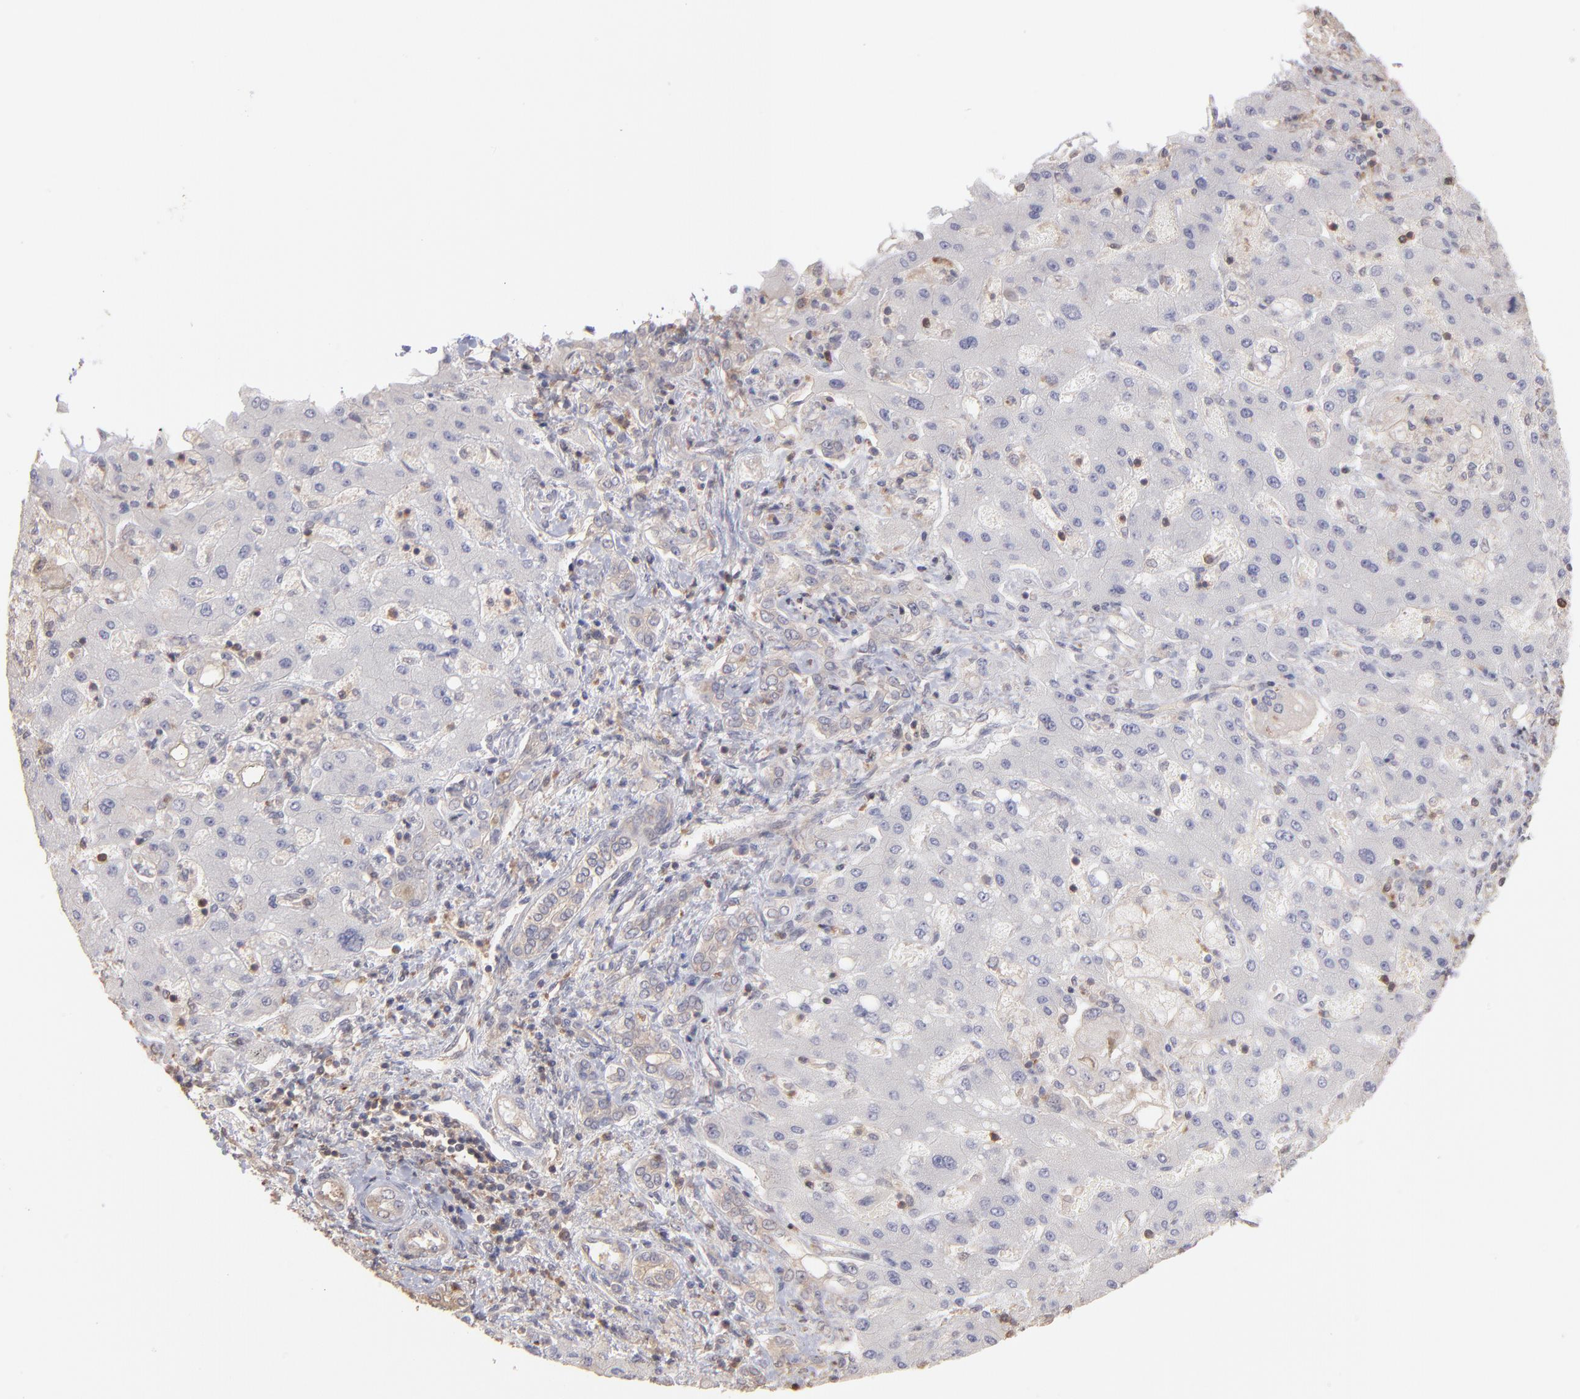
{"staining": {"intensity": "weak", "quantity": "<25%", "location": "cytoplasmic/membranous"}, "tissue": "liver cancer", "cell_type": "Tumor cells", "image_type": "cancer", "snomed": [{"axis": "morphology", "description": "Cholangiocarcinoma"}, {"axis": "topography", "description": "Liver"}], "caption": "Tumor cells are negative for protein expression in human liver cancer (cholangiocarcinoma). Nuclei are stained in blue.", "gene": "MAP2K2", "patient": {"sex": "male", "age": 50}}